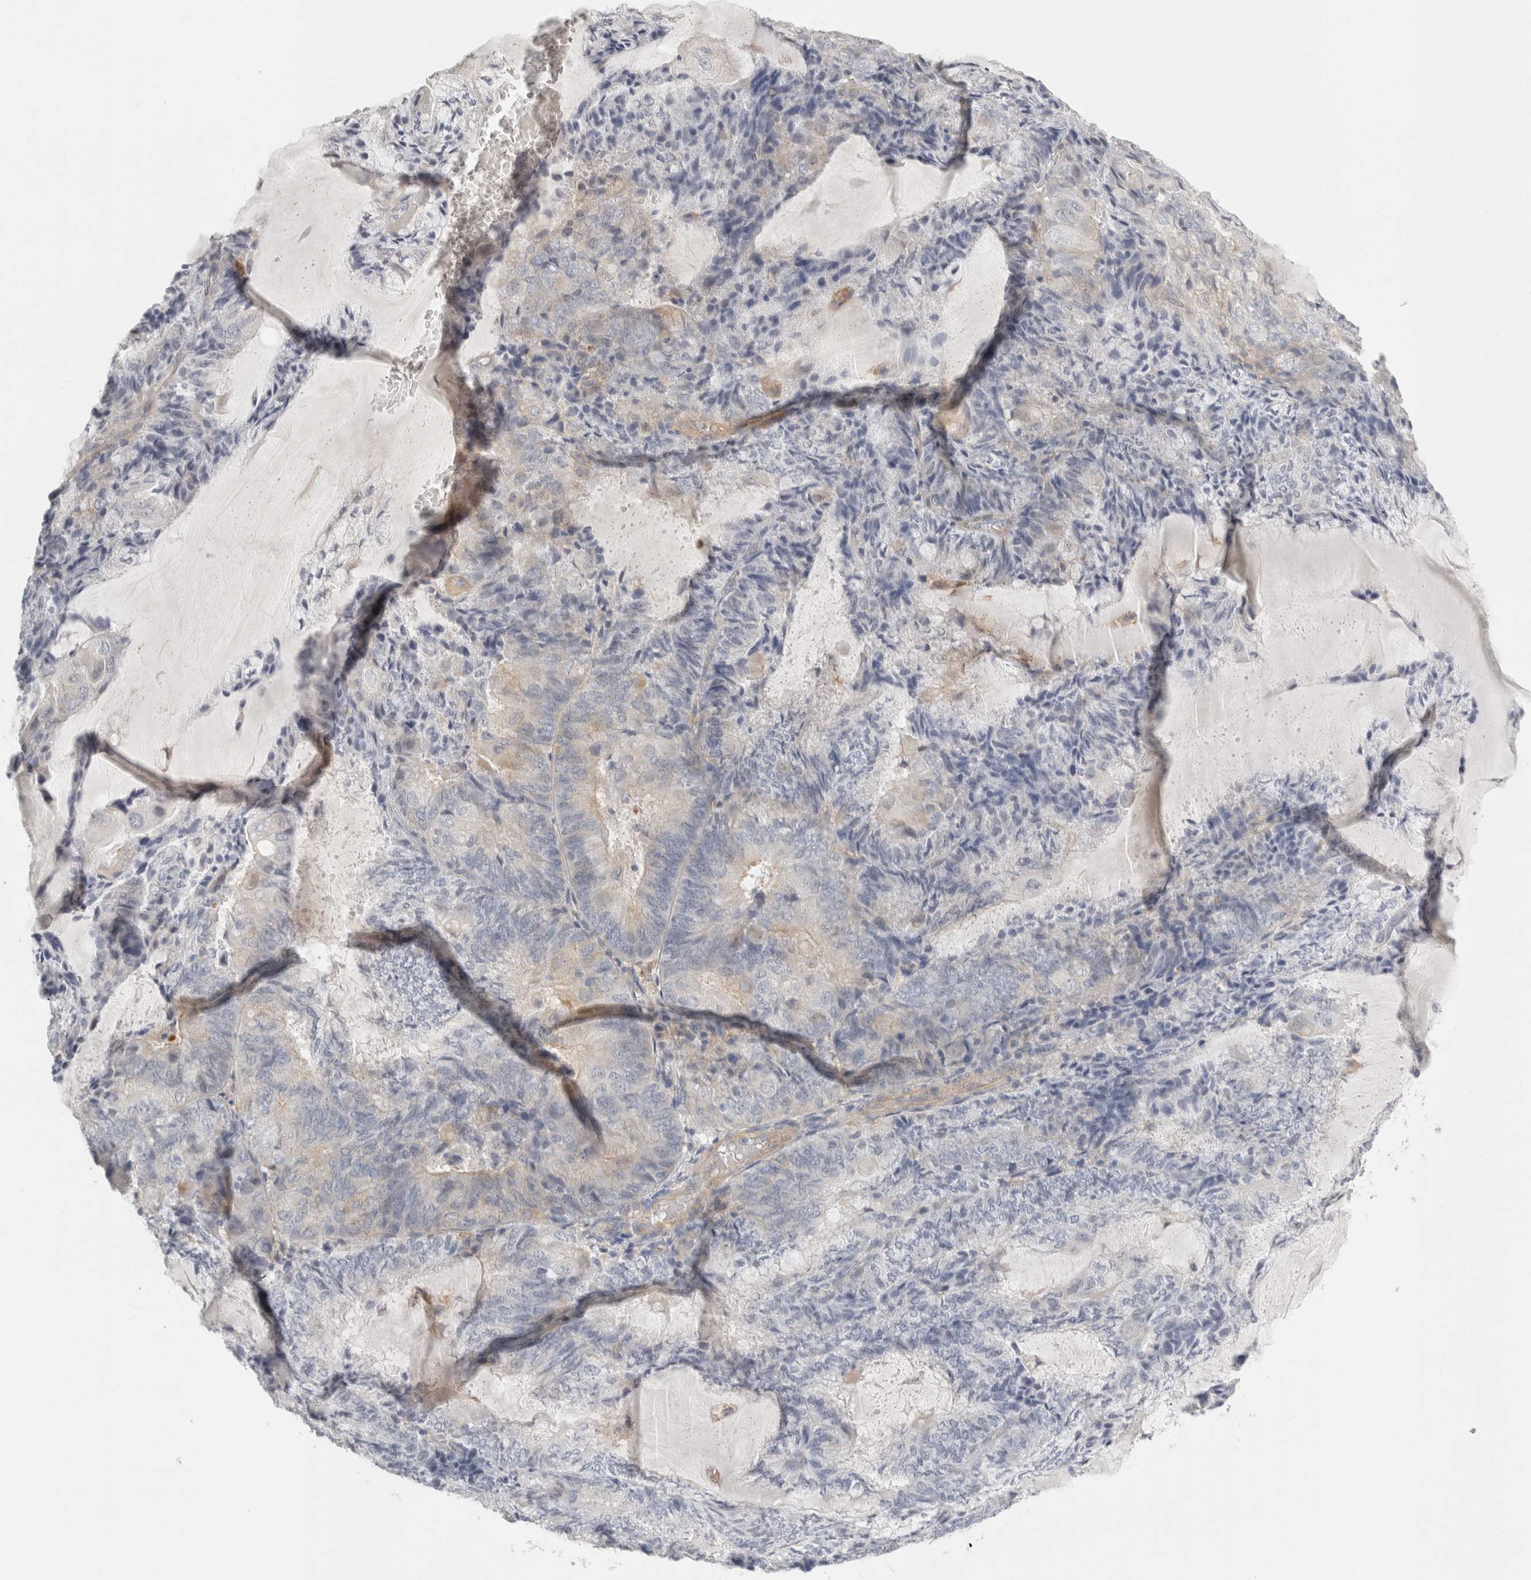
{"staining": {"intensity": "weak", "quantity": "25%-75%", "location": "cytoplasmic/membranous"}, "tissue": "endometrial cancer", "cell_type": "Tumor cells", "image_type": "cancer", "snomed": [{"axis": "morphology", "description": "Adenocarcinoma, NOS"}, {"axis": "topography", "description": "Endometrium"}], "caption": "The micrograph reveals a brown stain indicating the presence of a protein in the cytoplasmic/membranous of tumor cells in adenocarcinoma (endometrial).", "gene": "FBLIM1", "patient": {"sex": "female", "age": 81}}